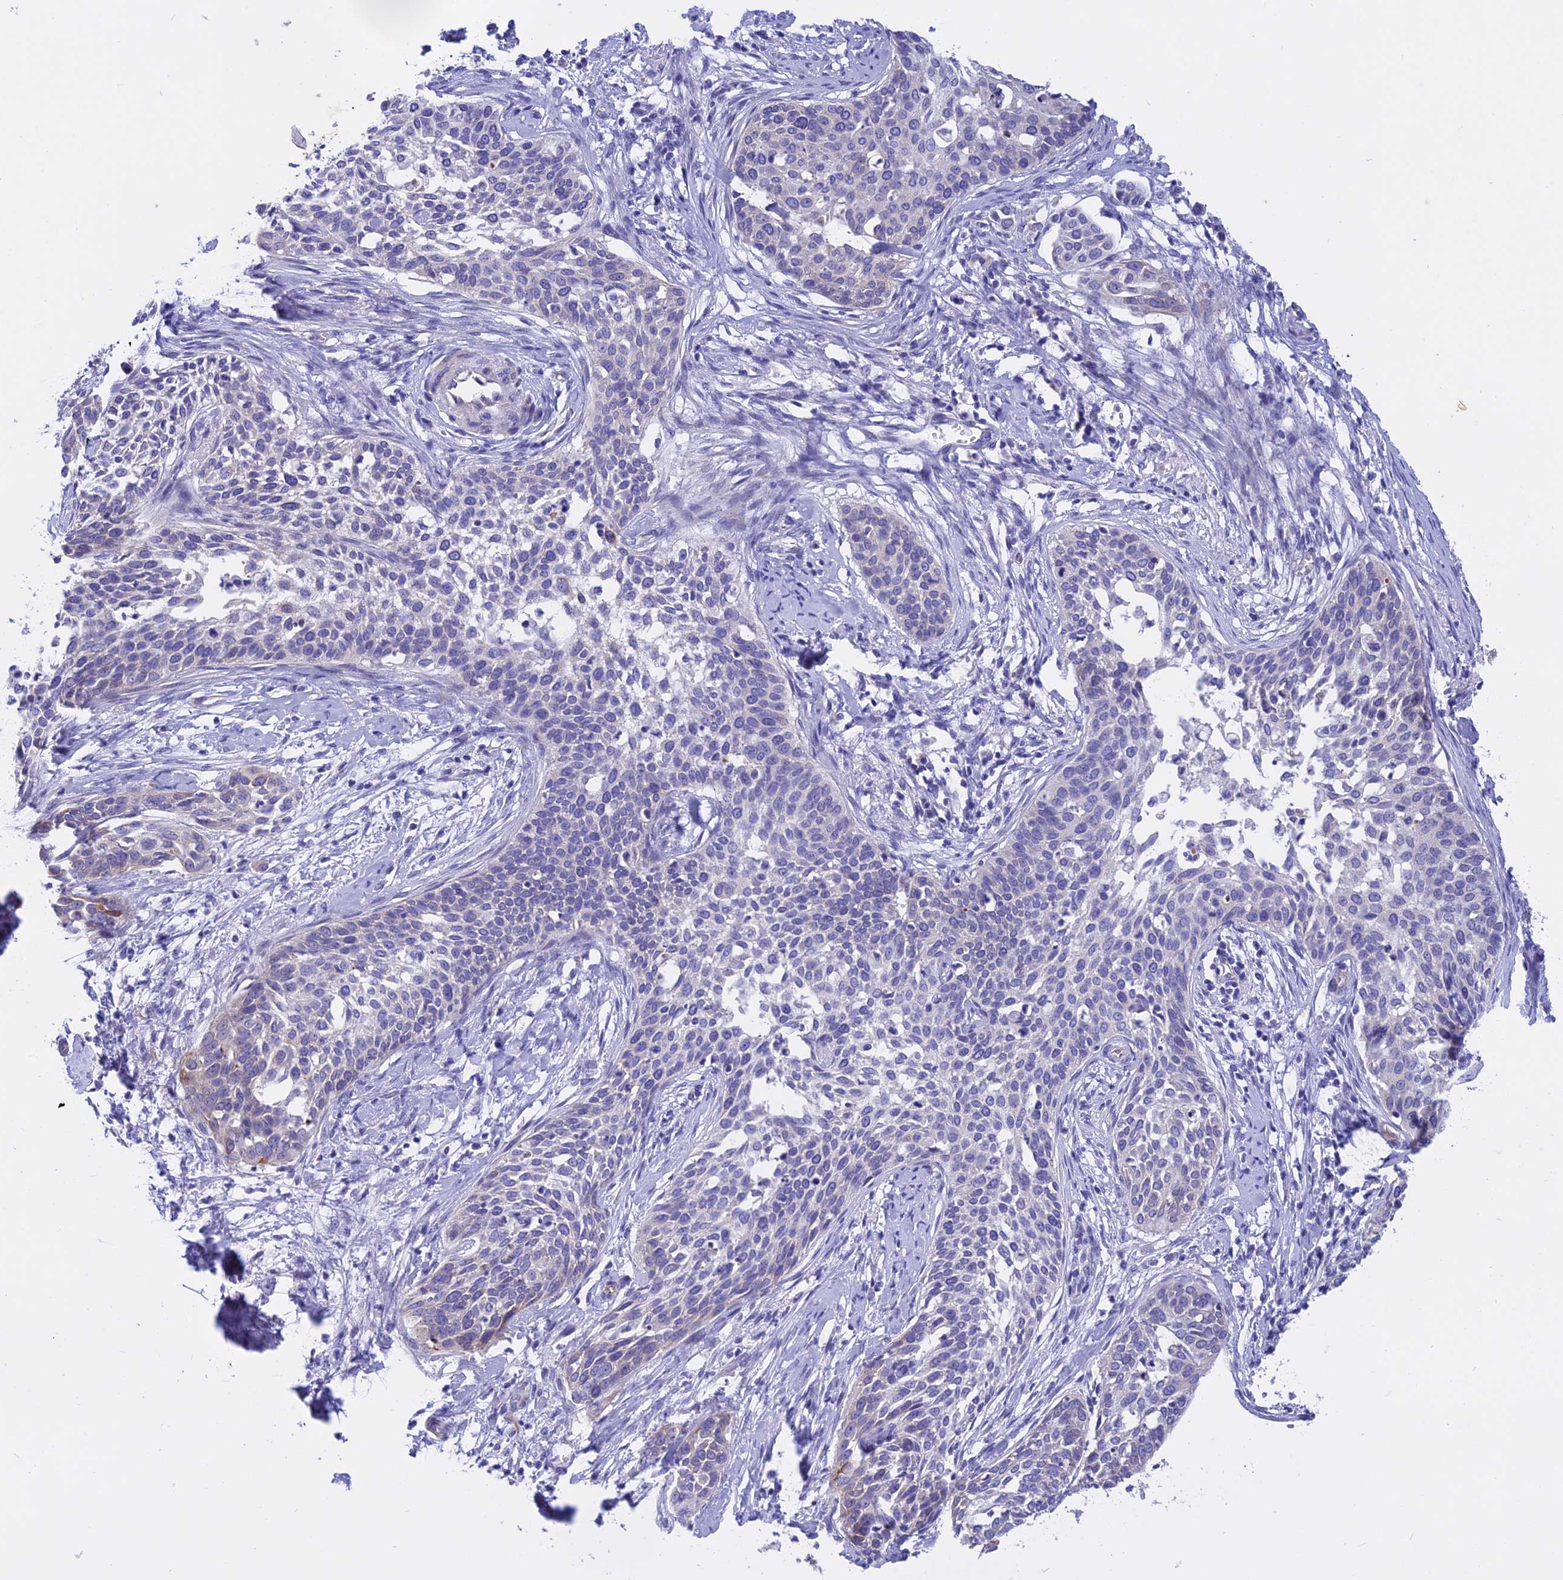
{"staining": {"intensity": "weak", "quantity": "<25%", "location": "cytoplasmic/membranous"}, "tissue": "cervical cancer", "cell_type": "Tumor cells", "image_type": "cancer", "snomed": [{"axis": "morphology", "description": "Squamous cell carcinoma, NOS"}, {"axis": "topography", "description": "Cervix"}], "caption": "DAB (3,3'-diaminobenzidine) immunohistochemical staining of human cervical squamous cell carcinoma exhibits no significant staining in tumor cells.", "gene": "TMEM138", "patient": {"sex": "female", "age": 44}}